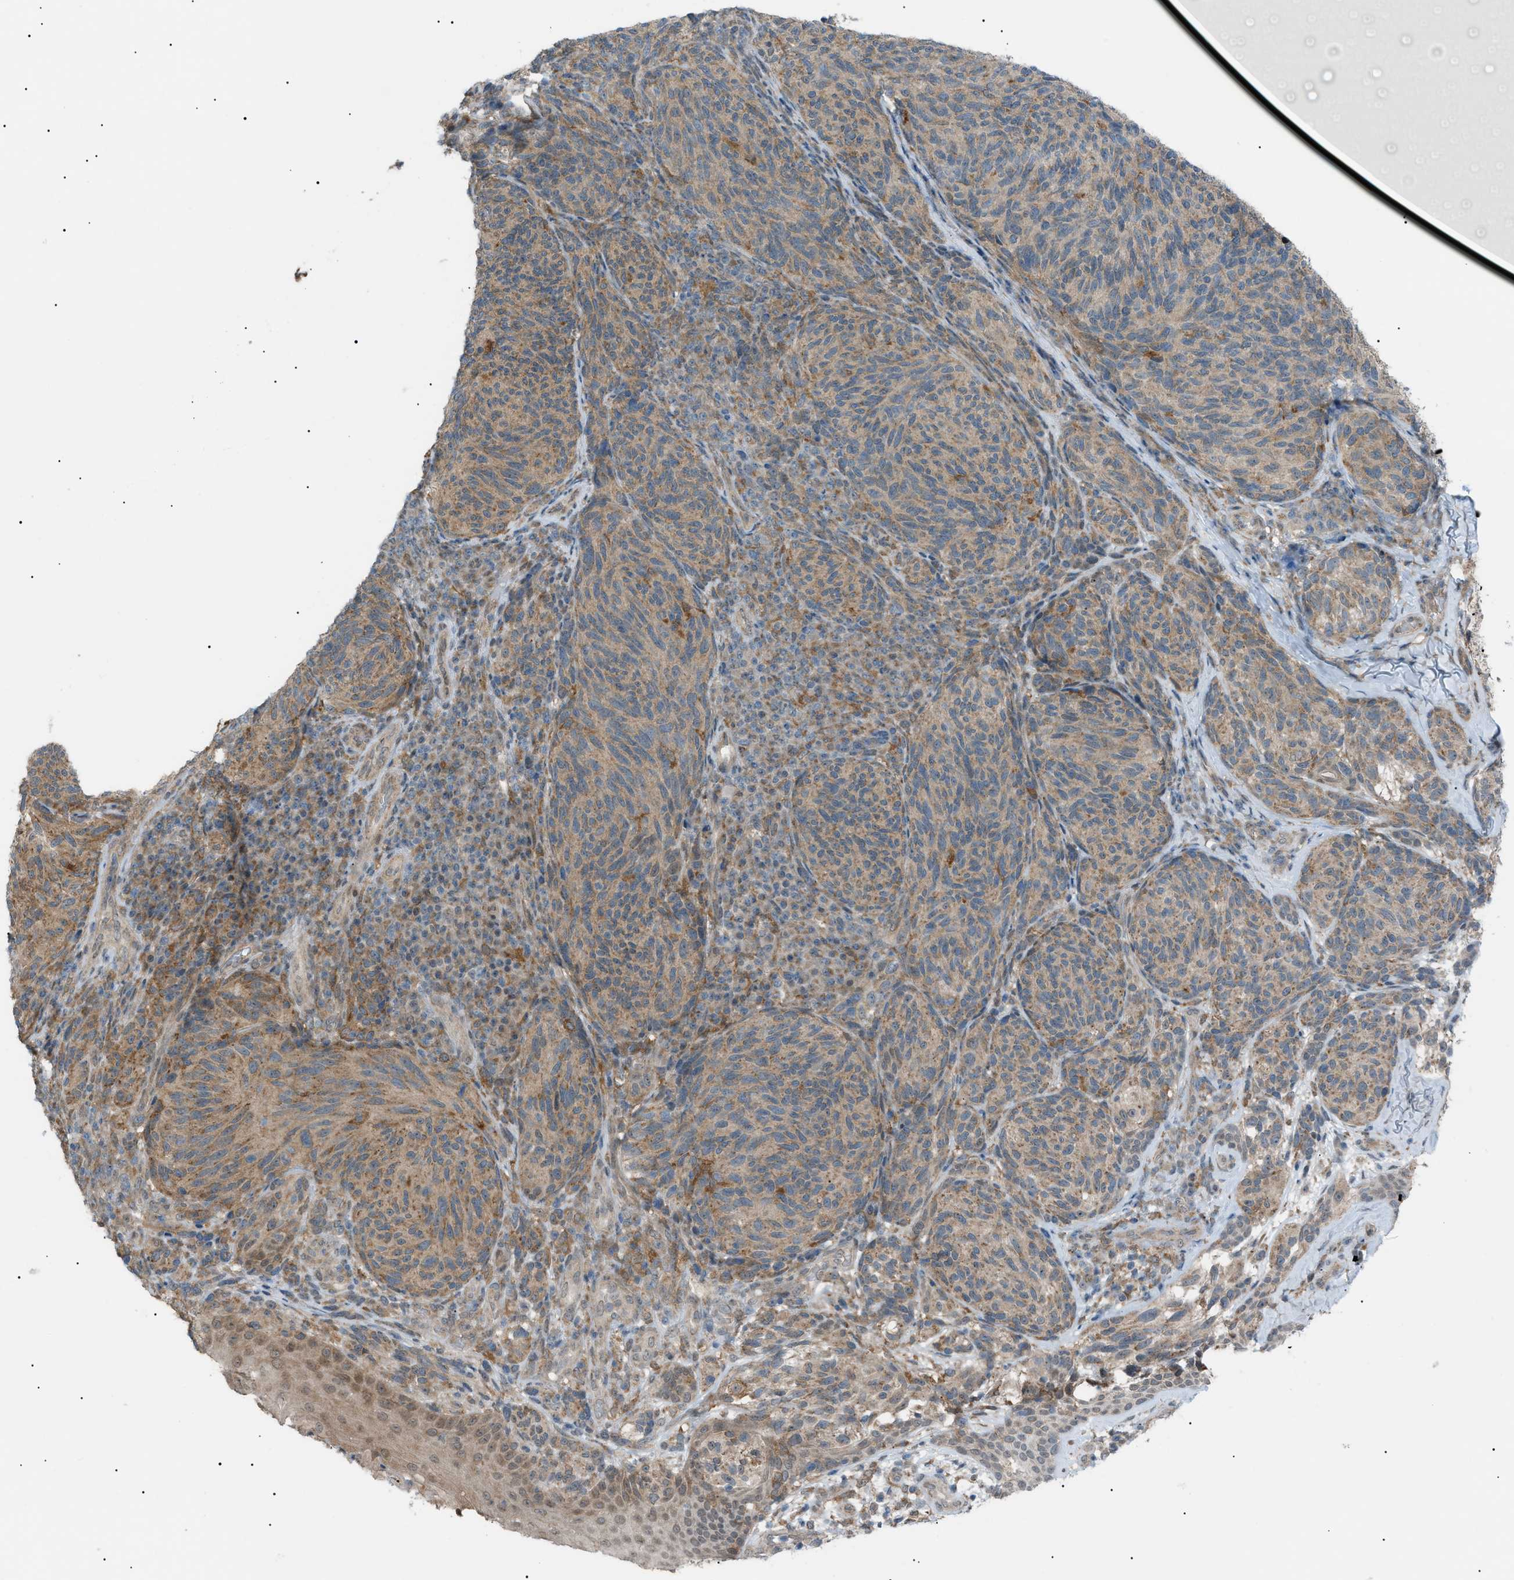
{"staining": {"intensity": "moderate", "quantity": ">75%", "location": "cytoplasmic/membranous"}, "tissue": "melanoma", "cell_type": "Tumor cells", "image_type": "cancer", "snomed": [{"axis": "morphology", "description": "Malignant melanoma, NOS"}, {"axis": "topography", "description": "Skin"}], "caption": "Tumor cells reveal medium levels of moderate cytoplasmic/membranous staining in about >75% of cells in malignant melanoma.", "gene": "LPIN2", "patient": {"sex": "female", "age": 73}}